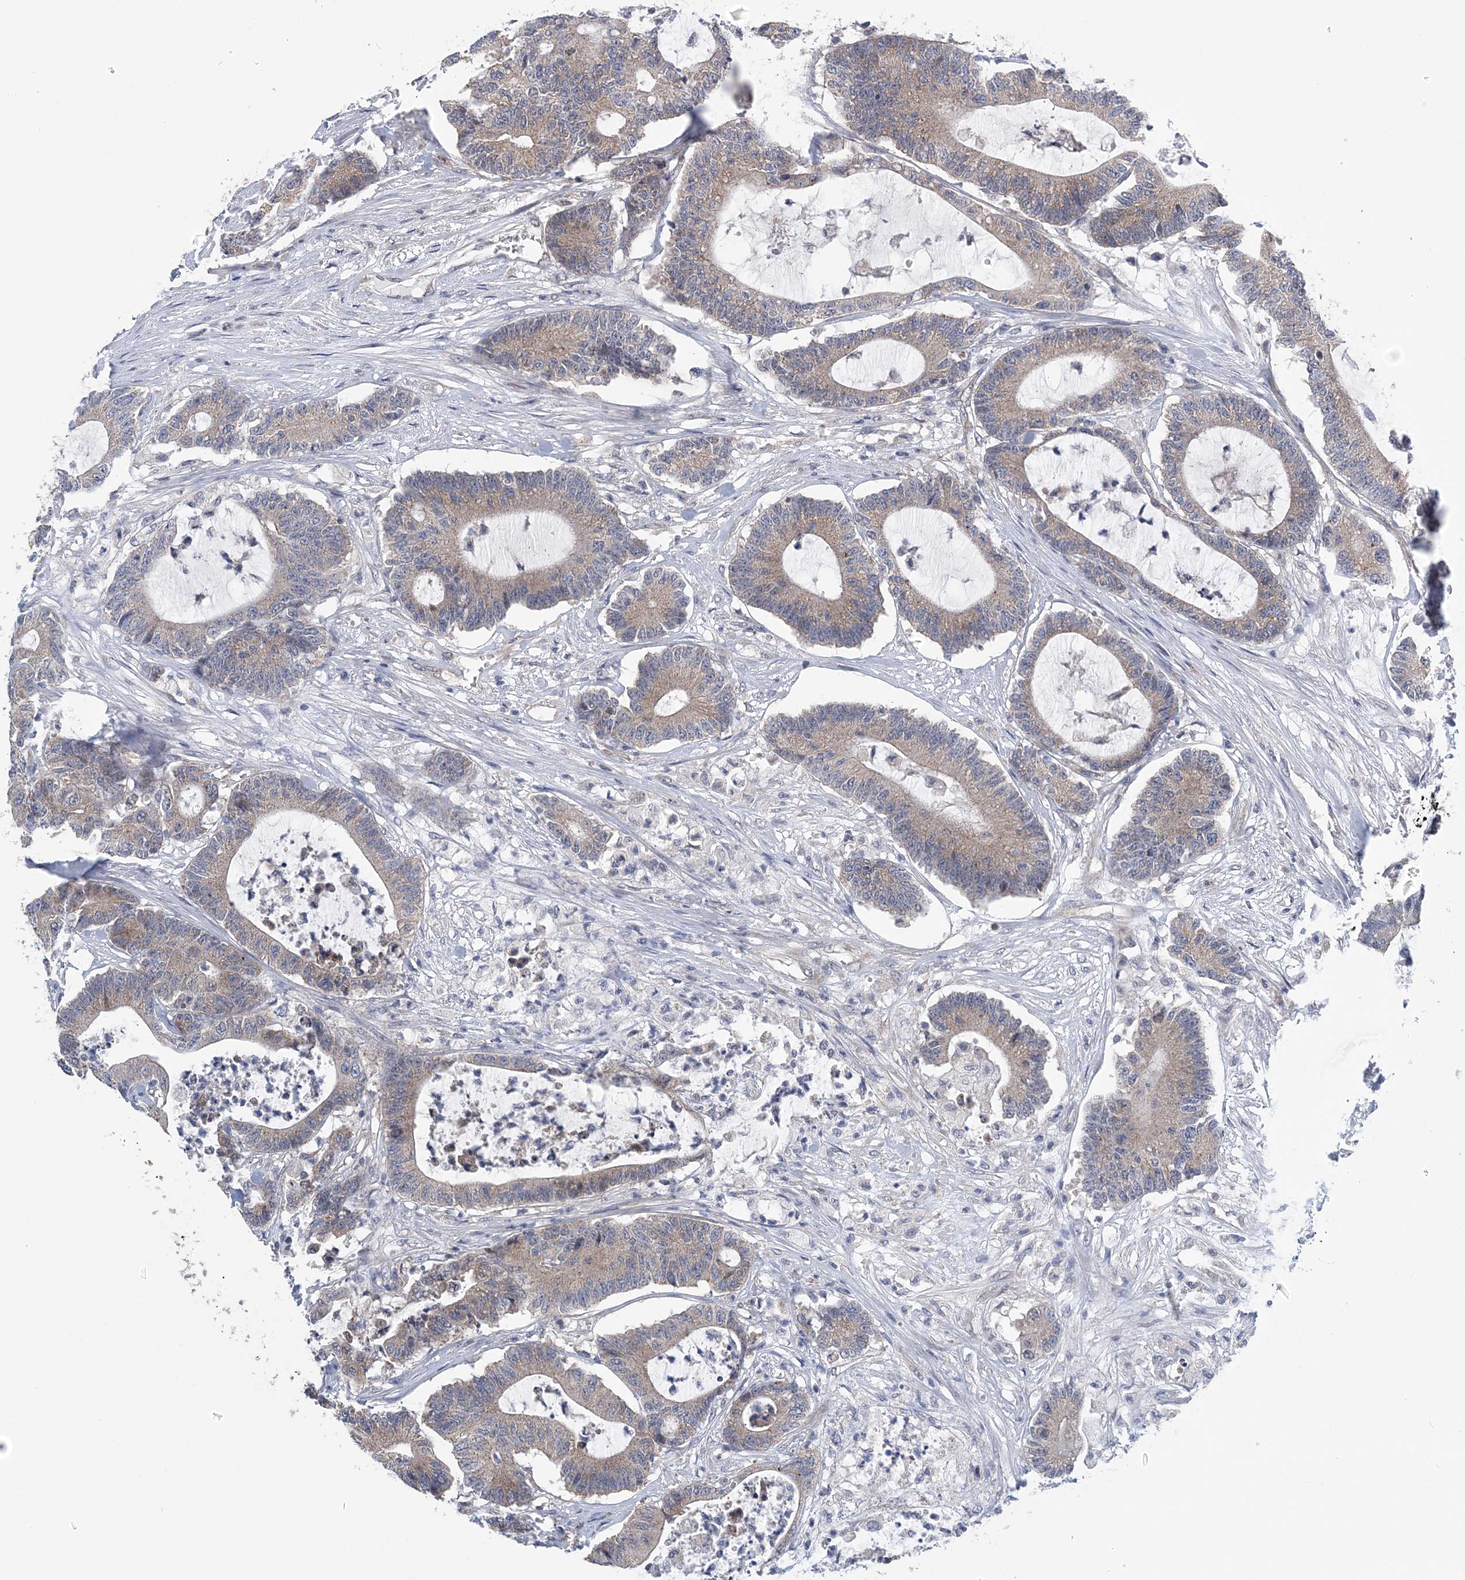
{"staining": {"intensity": "weak", "quantity": ">75%", "location": "cytoplasmic/membranous"}, "tissue": "colorectal cancer", "cell_type": "Tumor cells", "image_type": "cancer", "snomed": [{"axis": "morphology", "description": "Adenocarcinoma, NOS"}, {"axis": "topography", "description": "Colon"}], "caption": "Immunohistochemistry (IHC) (DAB (3,3'-diaminobenzidine)) staining of colorectal adenocarcinoma exhibits weak cytoplasmic/membranous protein staining in about >75% of tumor cells.", "gene": "COPE", "patient": {"sex": "female", "age": 84}}